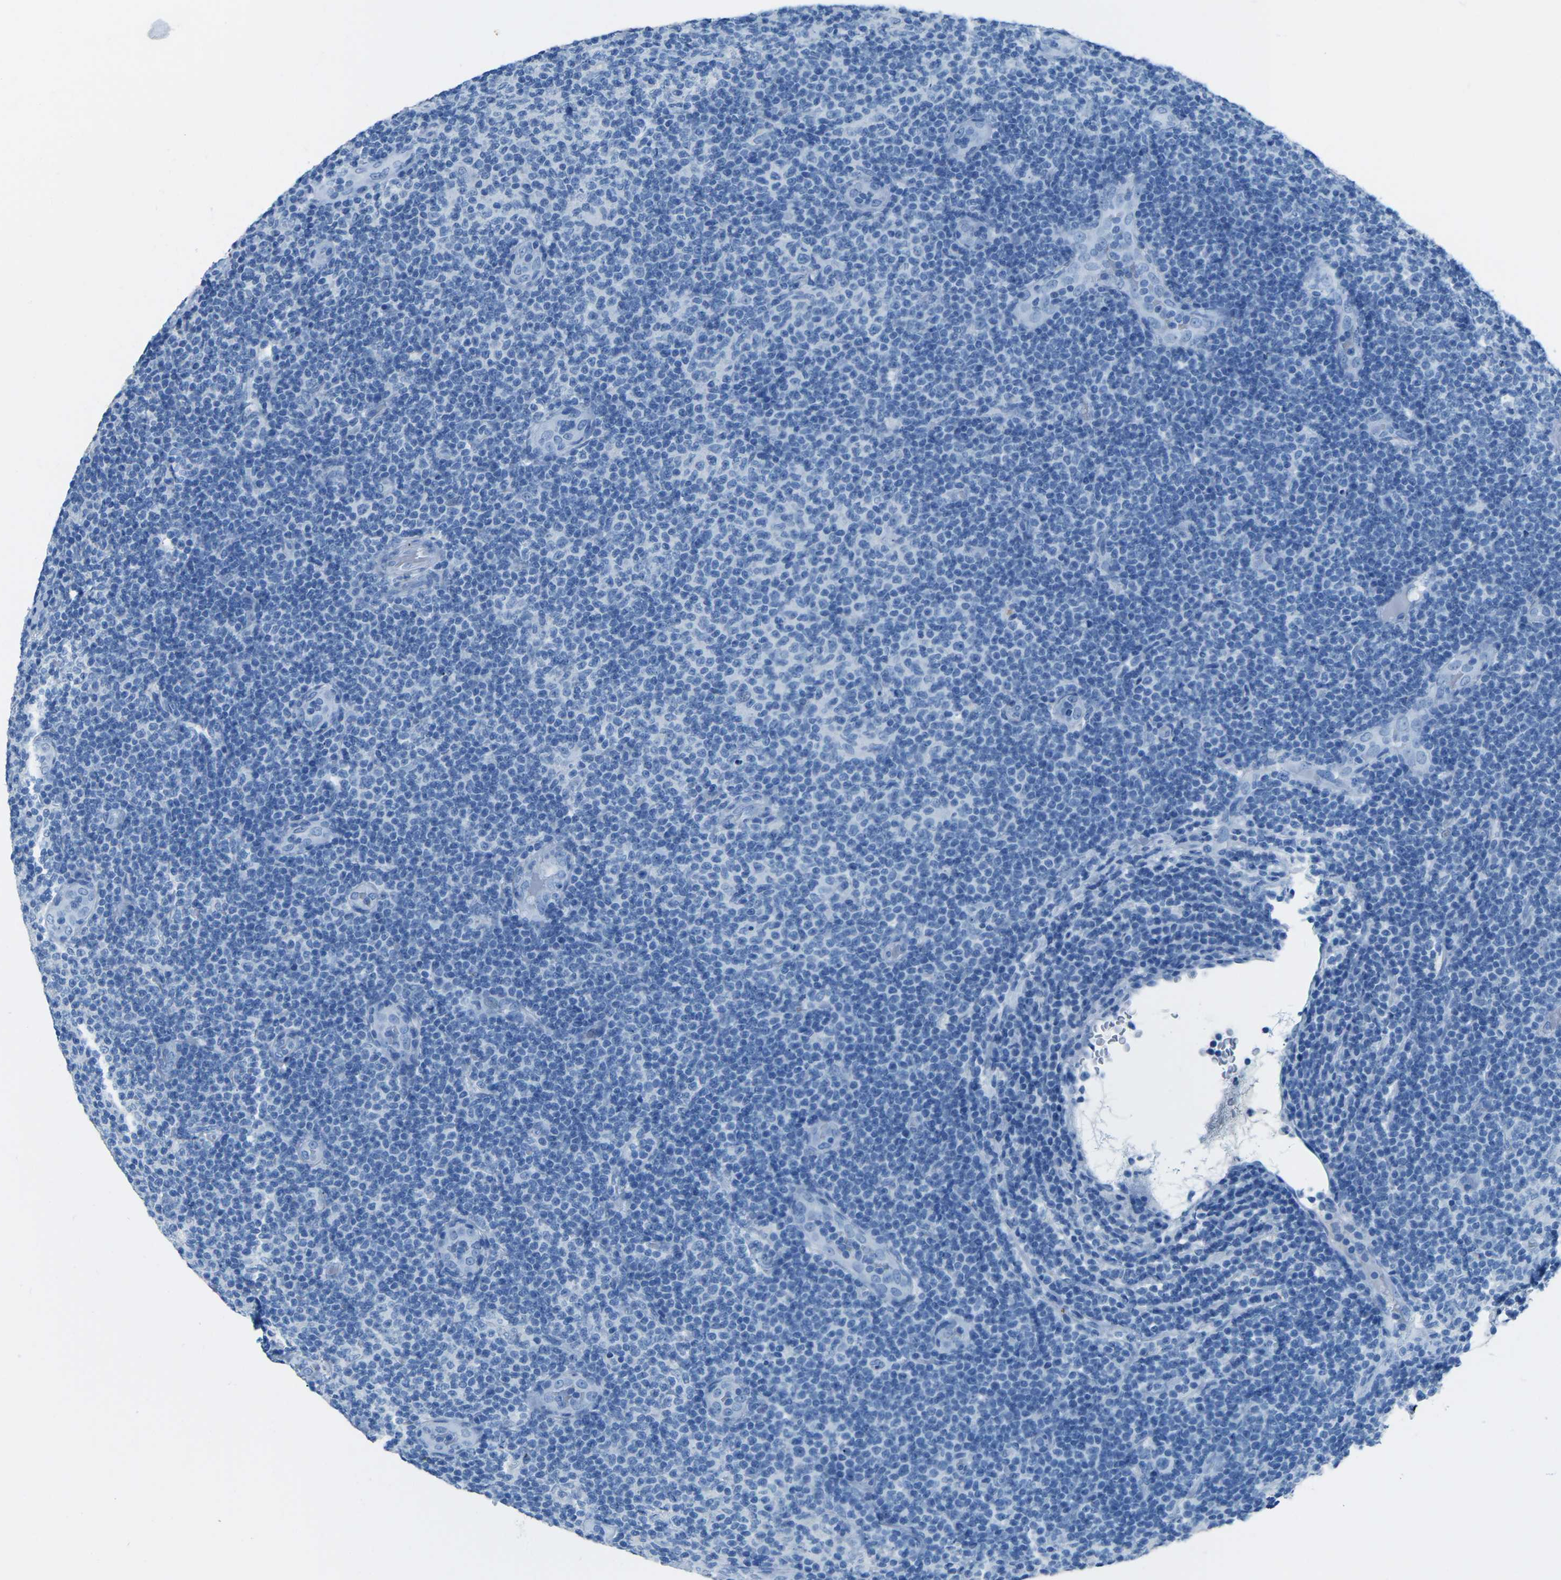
{"staining": {"intensity": "negative", "quantity": "none", "location": "none"}, "tissue": "lymphoma", "cell_type": "Tumor cells", "image_type": "cancer", "snomed": [{"axis": "morphology", "description": "Malignant lymphoma, non-Hodgkin's type, Low grade"}, {"axis": "topography", "description": "Lymph node"}], "caption": "DAB (3,3'-diaminobenzidine) immunohistochemical staining of human low-grade malignant lymphoma, non-Hodgkin's type demonstrates no significant positivity in tumor cells.", "gene": "MYH8", "patient": {"sex": "male", "age": 83}}